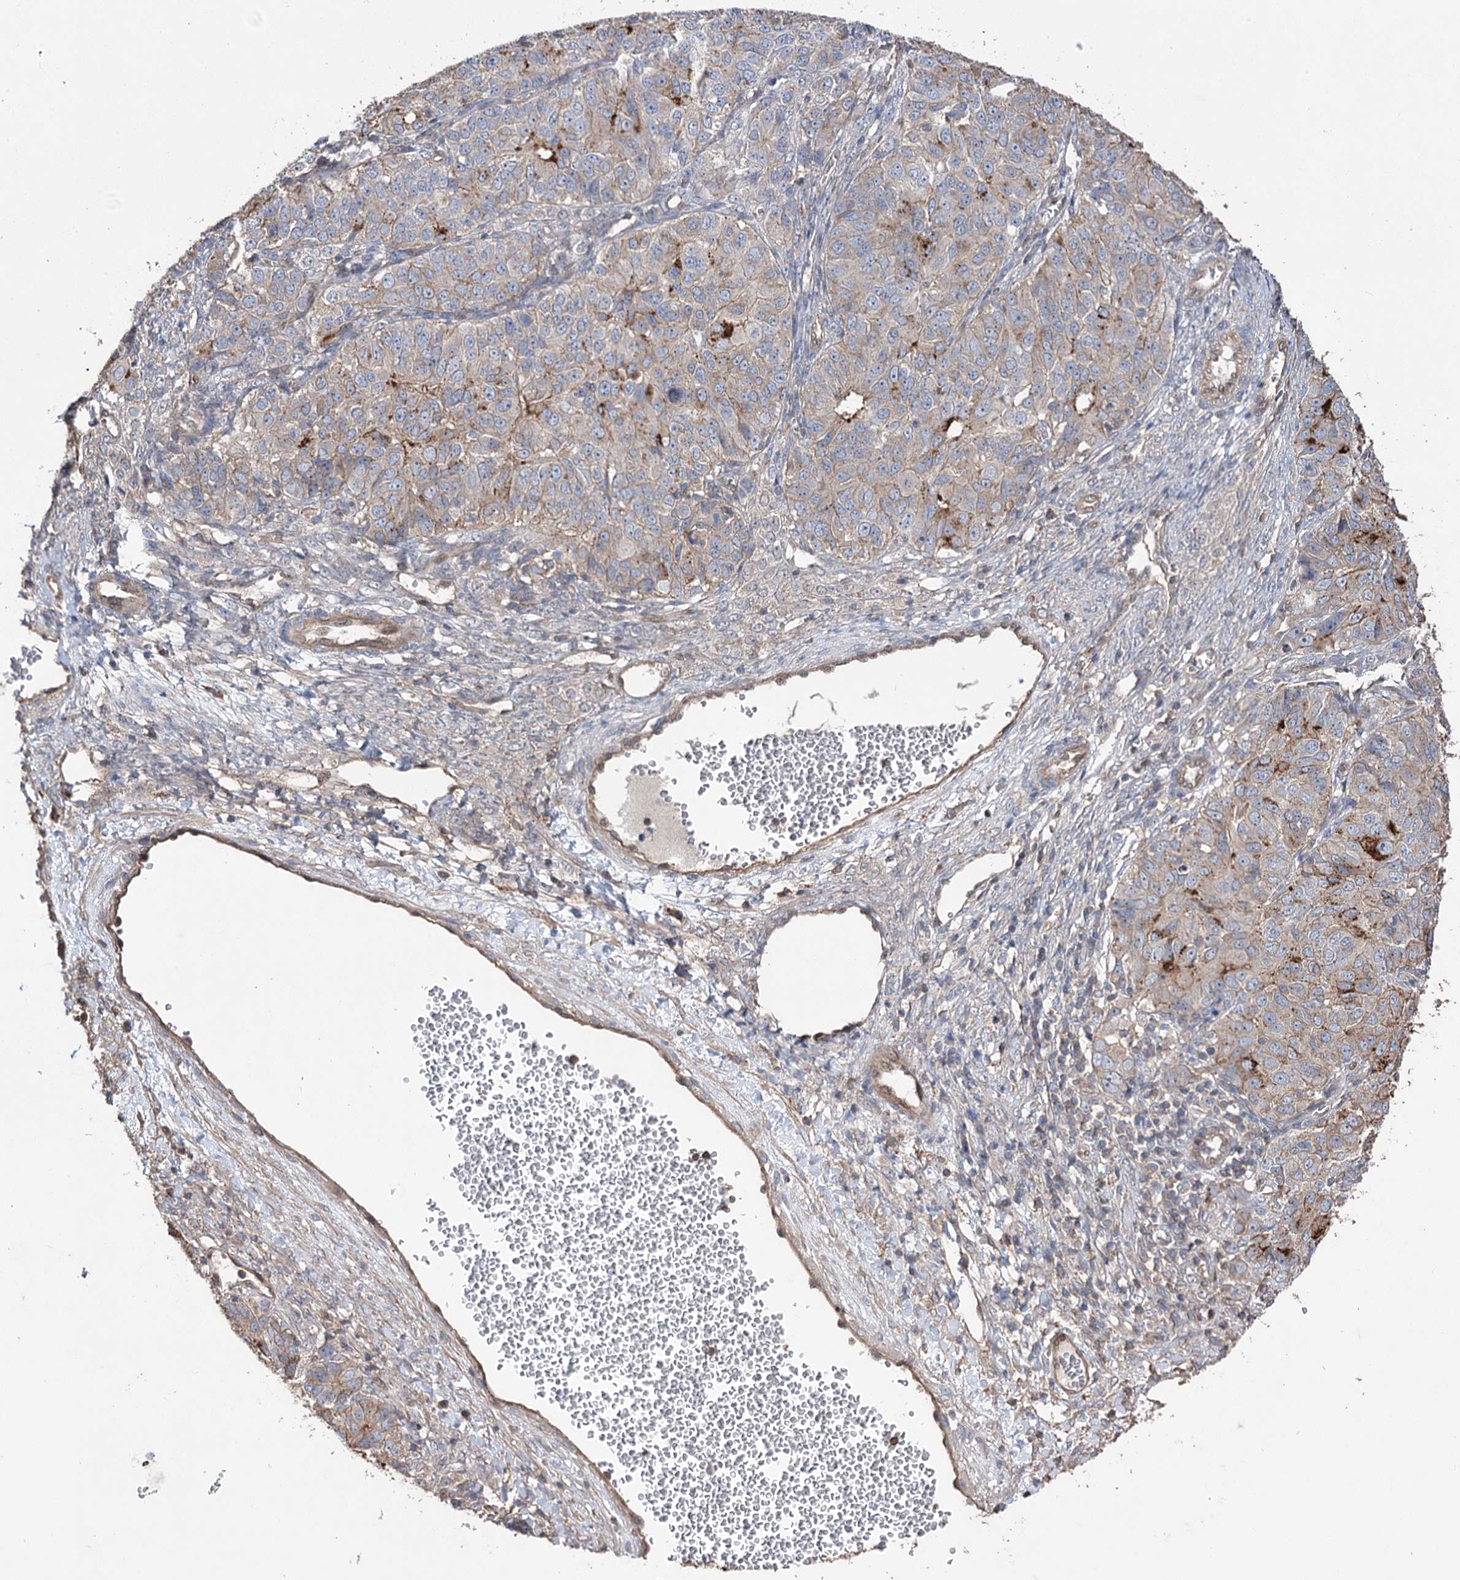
{"staining": {"intensity": "moderate", "quantity": "<25%", "location": "cytoplasmic/membranous"}, "tissue": "ovarian cancer", "cell_type": "Tumor cells", "image_type": "cancer", "snomed": [{"axis": "morphology", "description": "Carcinoma, endometroid"}, {"axis": "topography", "description": "Ovary"}], "caption": "Protein expression analysis of human ovarian cancer (endometroid carcinoma) reveals moderate cytoplasmic/membranous positivity in about <25% of tumor cells. (Stains: DAB (3,3'-diaminobenzidine) in brown, nuclei in blue, Microscopy: brightfield microscopy at high magnification).", "gene": "FAM13B", "patient": {"sex": "female", "age": 51}}